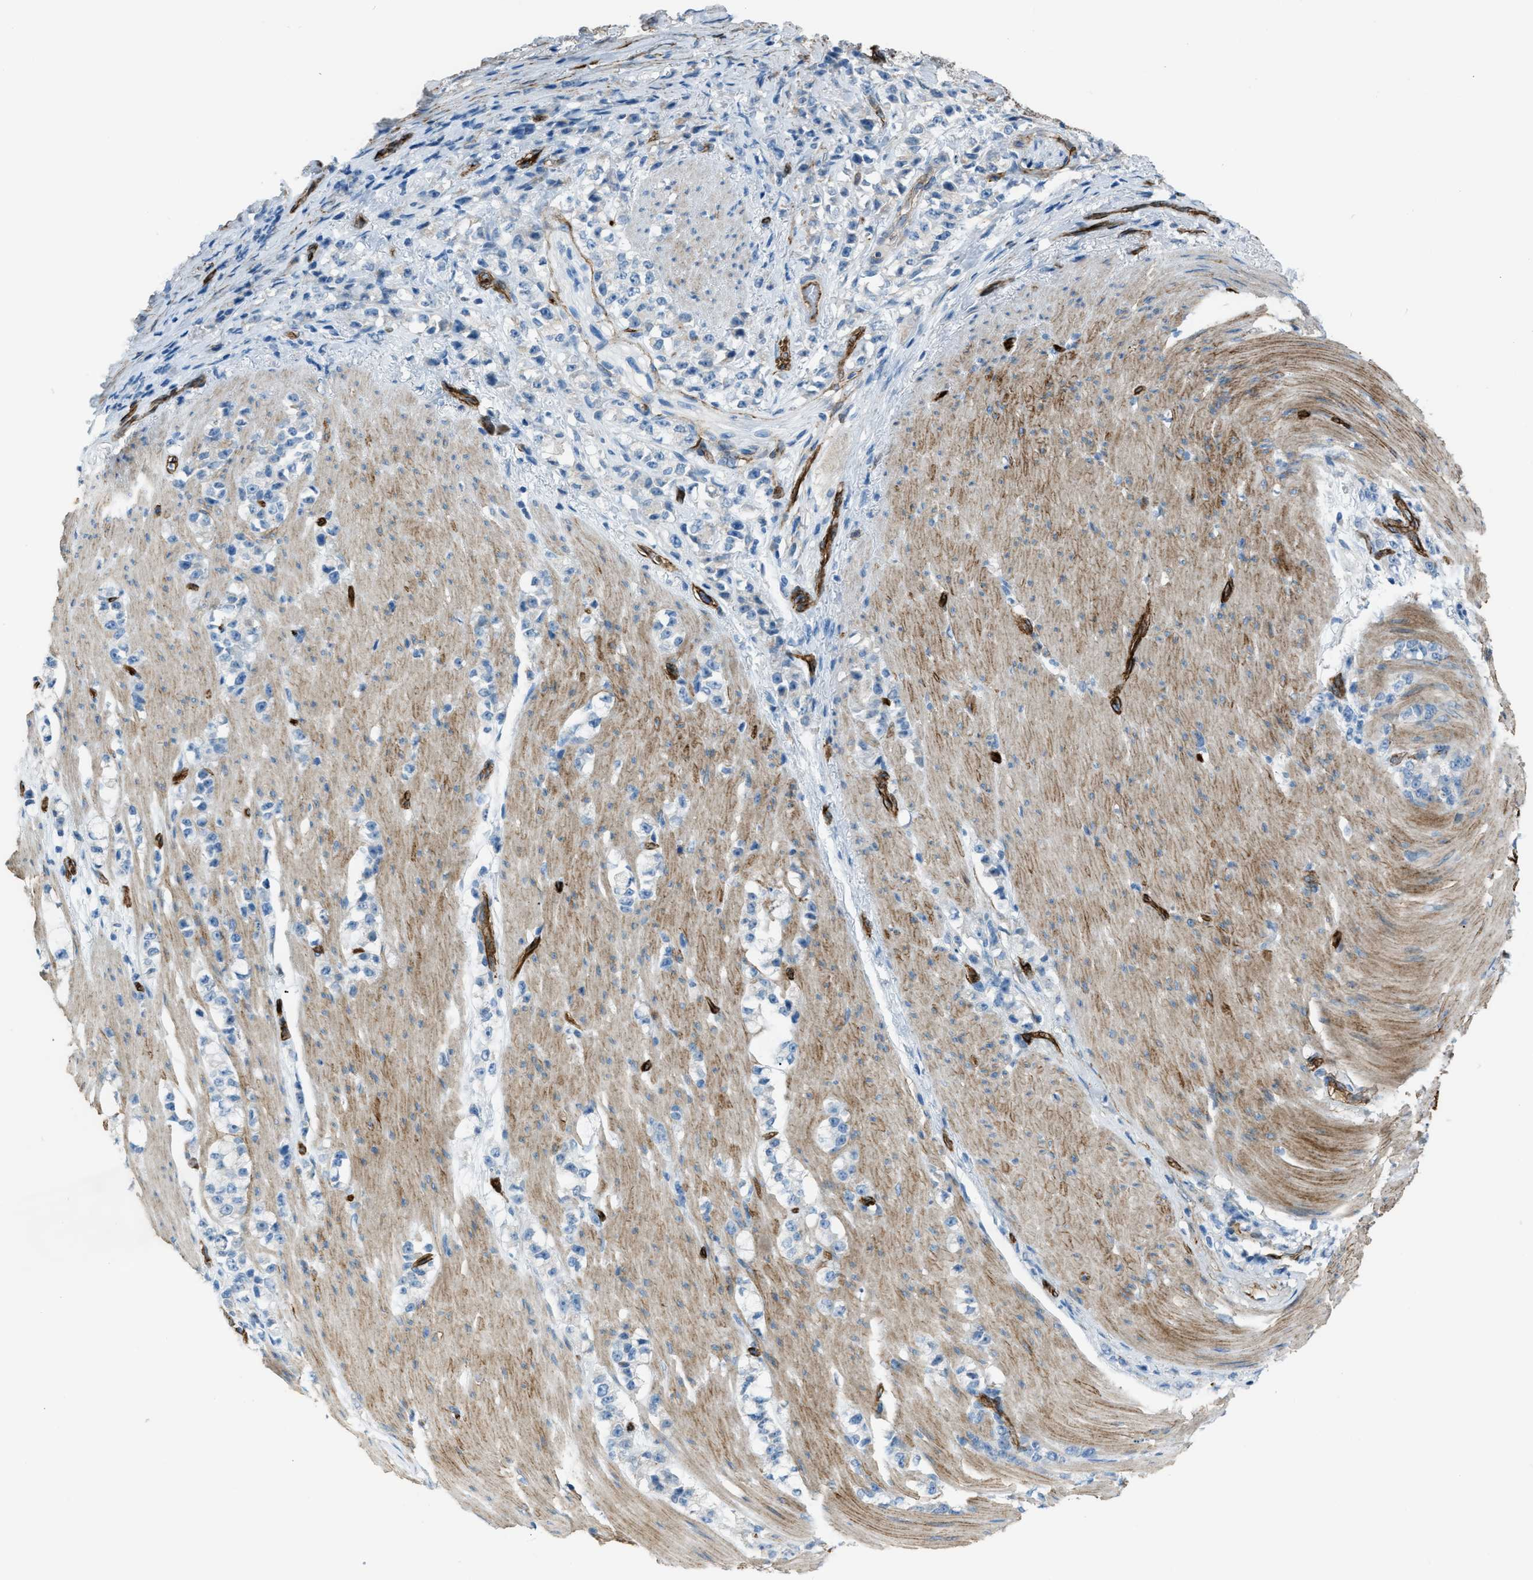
{"staining": {"intensity": "negative", "quantity": "none", "location": "none"}, "tissue": "stomach cancer", "cell_type": "Tumor cells", "image_type": "cancer", "snomed": [{"axis": "morphology", "description": "Adenocarcinoma, NOS"}, {"axis": "topography", "description": "Stomach, lower"}], "caption": "Immunohistochemical staining of stomach cancer exhibits no significant positivity in tumor cells.", "gene": "SLC22A15", "patient": {"sex": "male", "age": 88}}